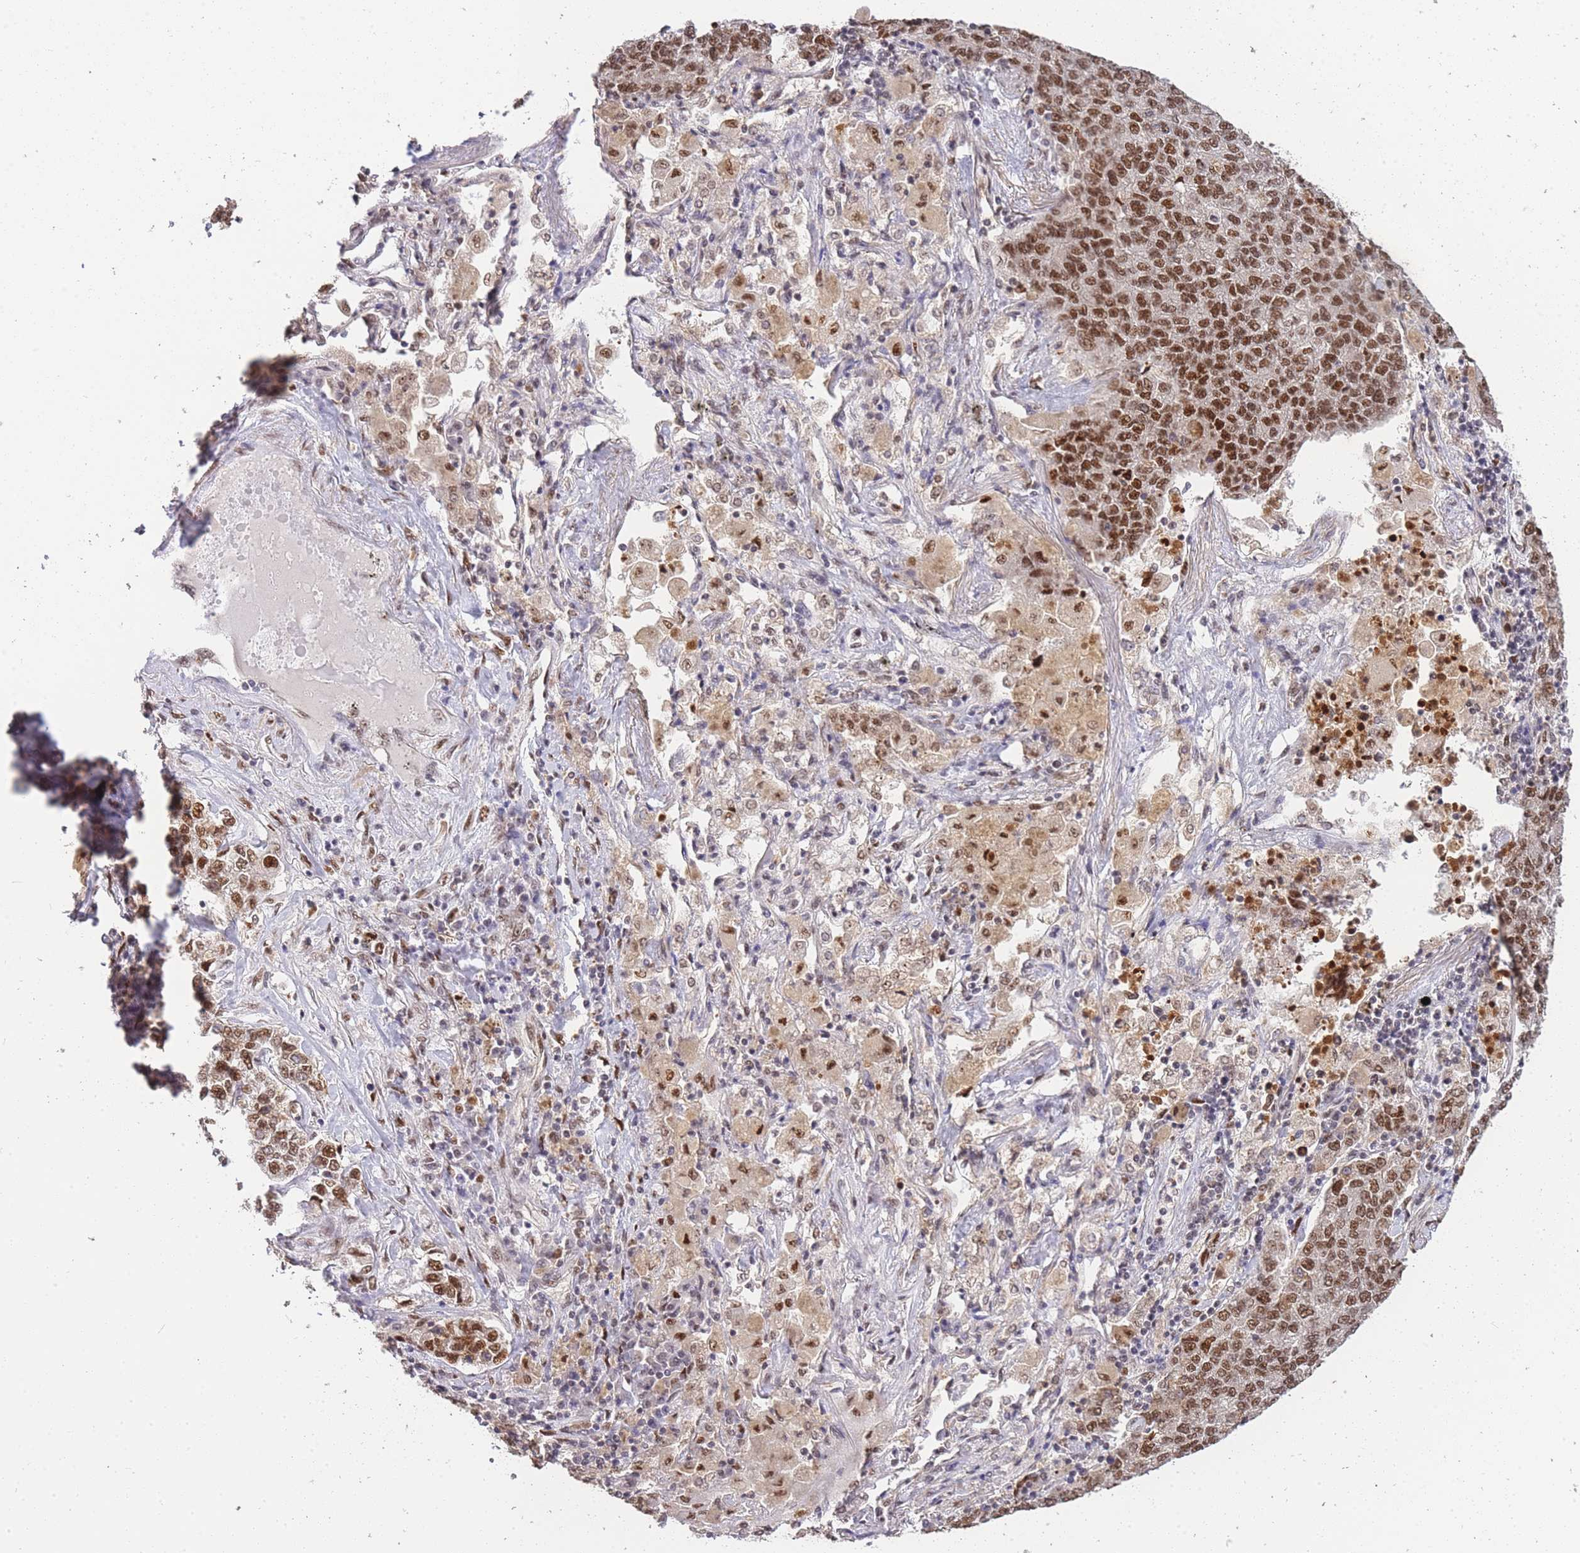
{"staining": {"intensity": "strong", "quantity": ">75%", "location": "nuclear"}, "tissue": "lung cancer", "cell_type": "Tumor cells", "image_type": "cancer", "snomed": [{"axis": "morphology", "description": "Adenocarcinoma, NOS"}, {"axis": "topography", "description": "Lung"}], "caption": "Immunohistochemistry (DAB) staining of human lung cancer (adenocarcinoma) shows strong nuclear protein staining in approximately >75% of tumor cells.", "gene": "PRKDC", "patient": {"sex": "male", "age": 49}}